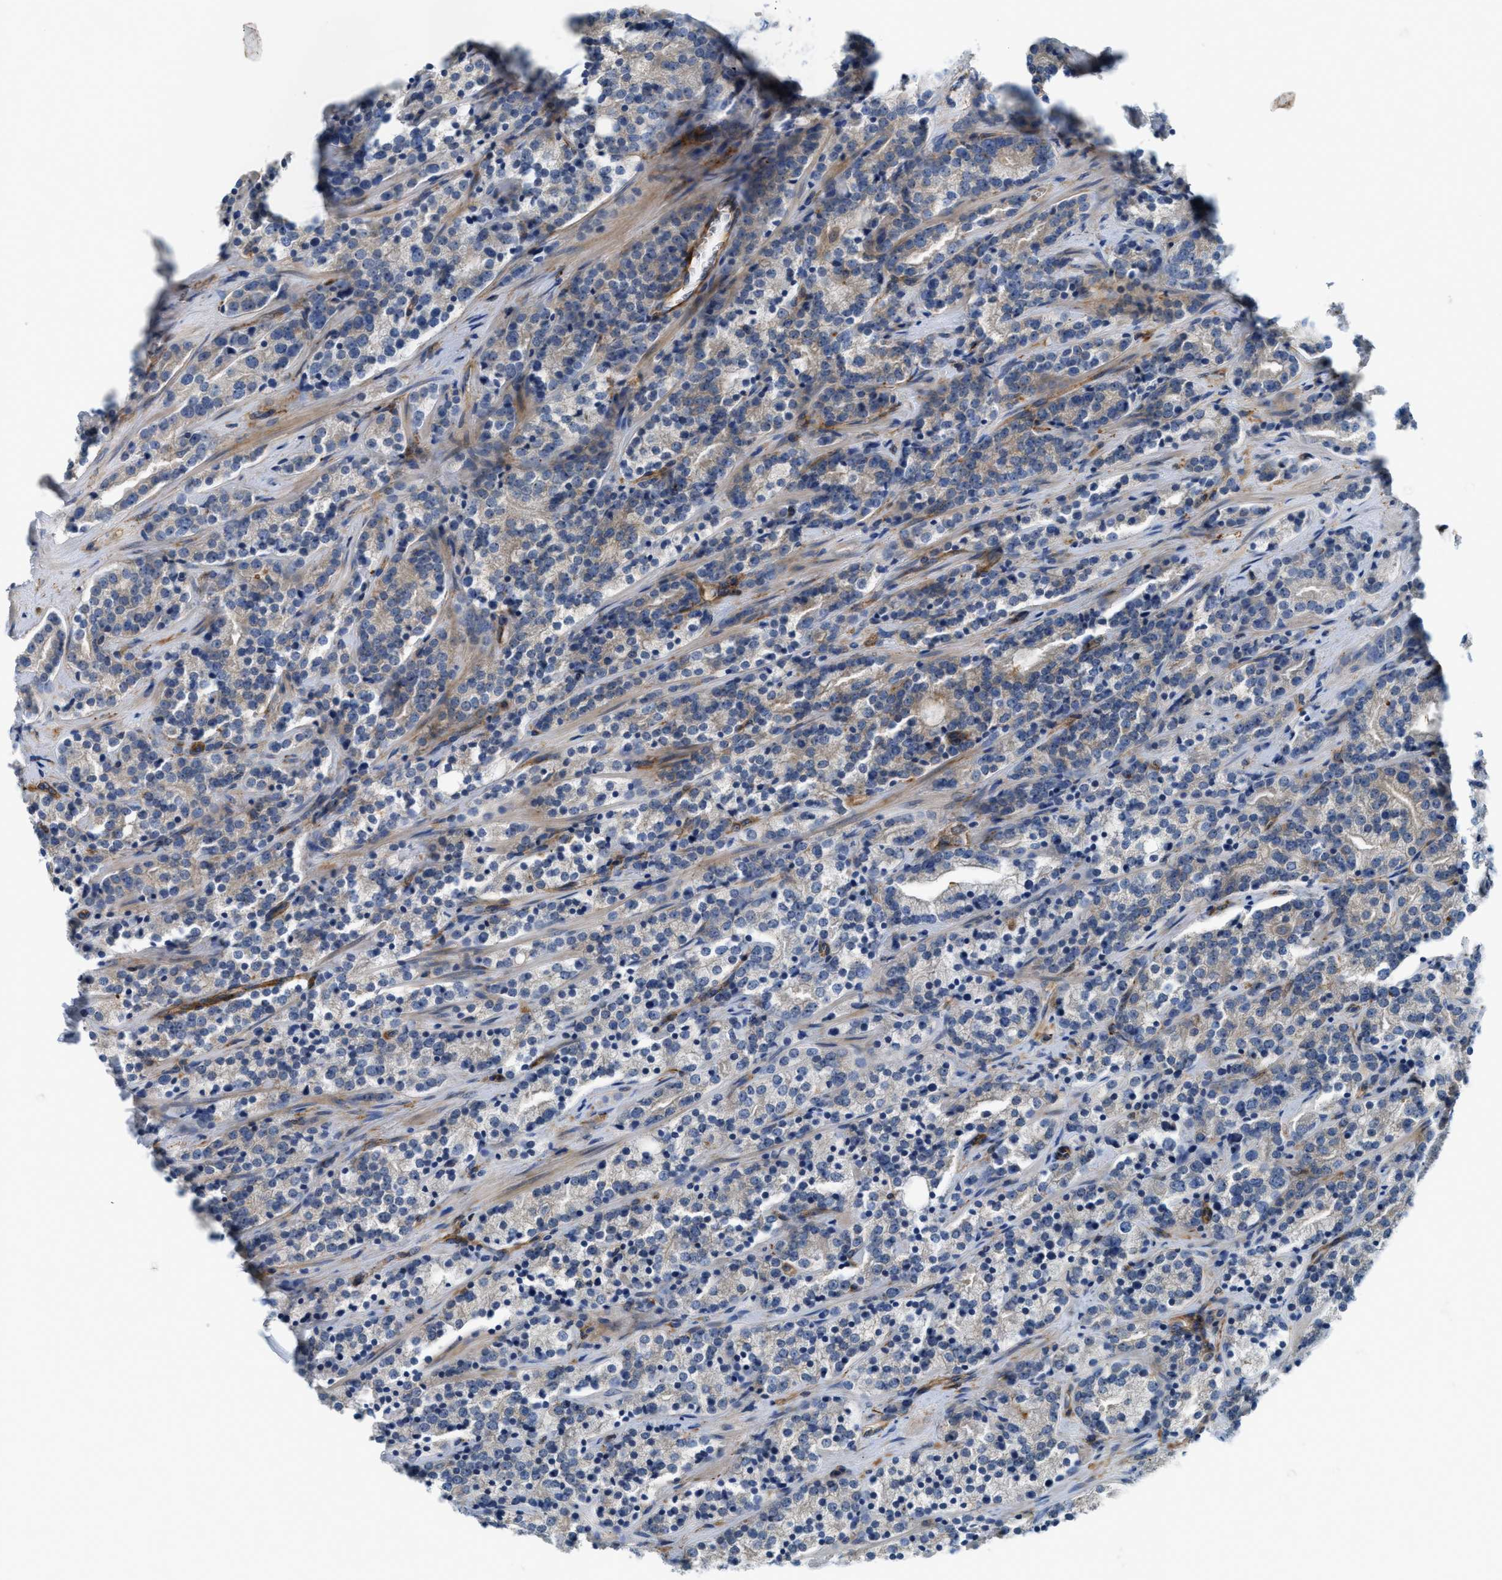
{"staining": {"intensity": "moderate", "quantity": "<25%", "location": "cytoplasmic/membranous"}, "tissue": "prostate cancer", "cell_type": "Tumor cells", "image_type": "cancer", "snomed": [{"axis": "morphology", "description": "Adenocarcinoma, High grade"}, {"axis": "topography", "description": "Prostate"}], "caption": "Human adenocarcinoma (high-grade) (prostate) stained with a brown dye demonstrates moderate cytoplasmic/membranous positive staining in about <25% of tumor cells.", "gene": "NSUN7", "patient": {"sex": "male", "age": 71}}